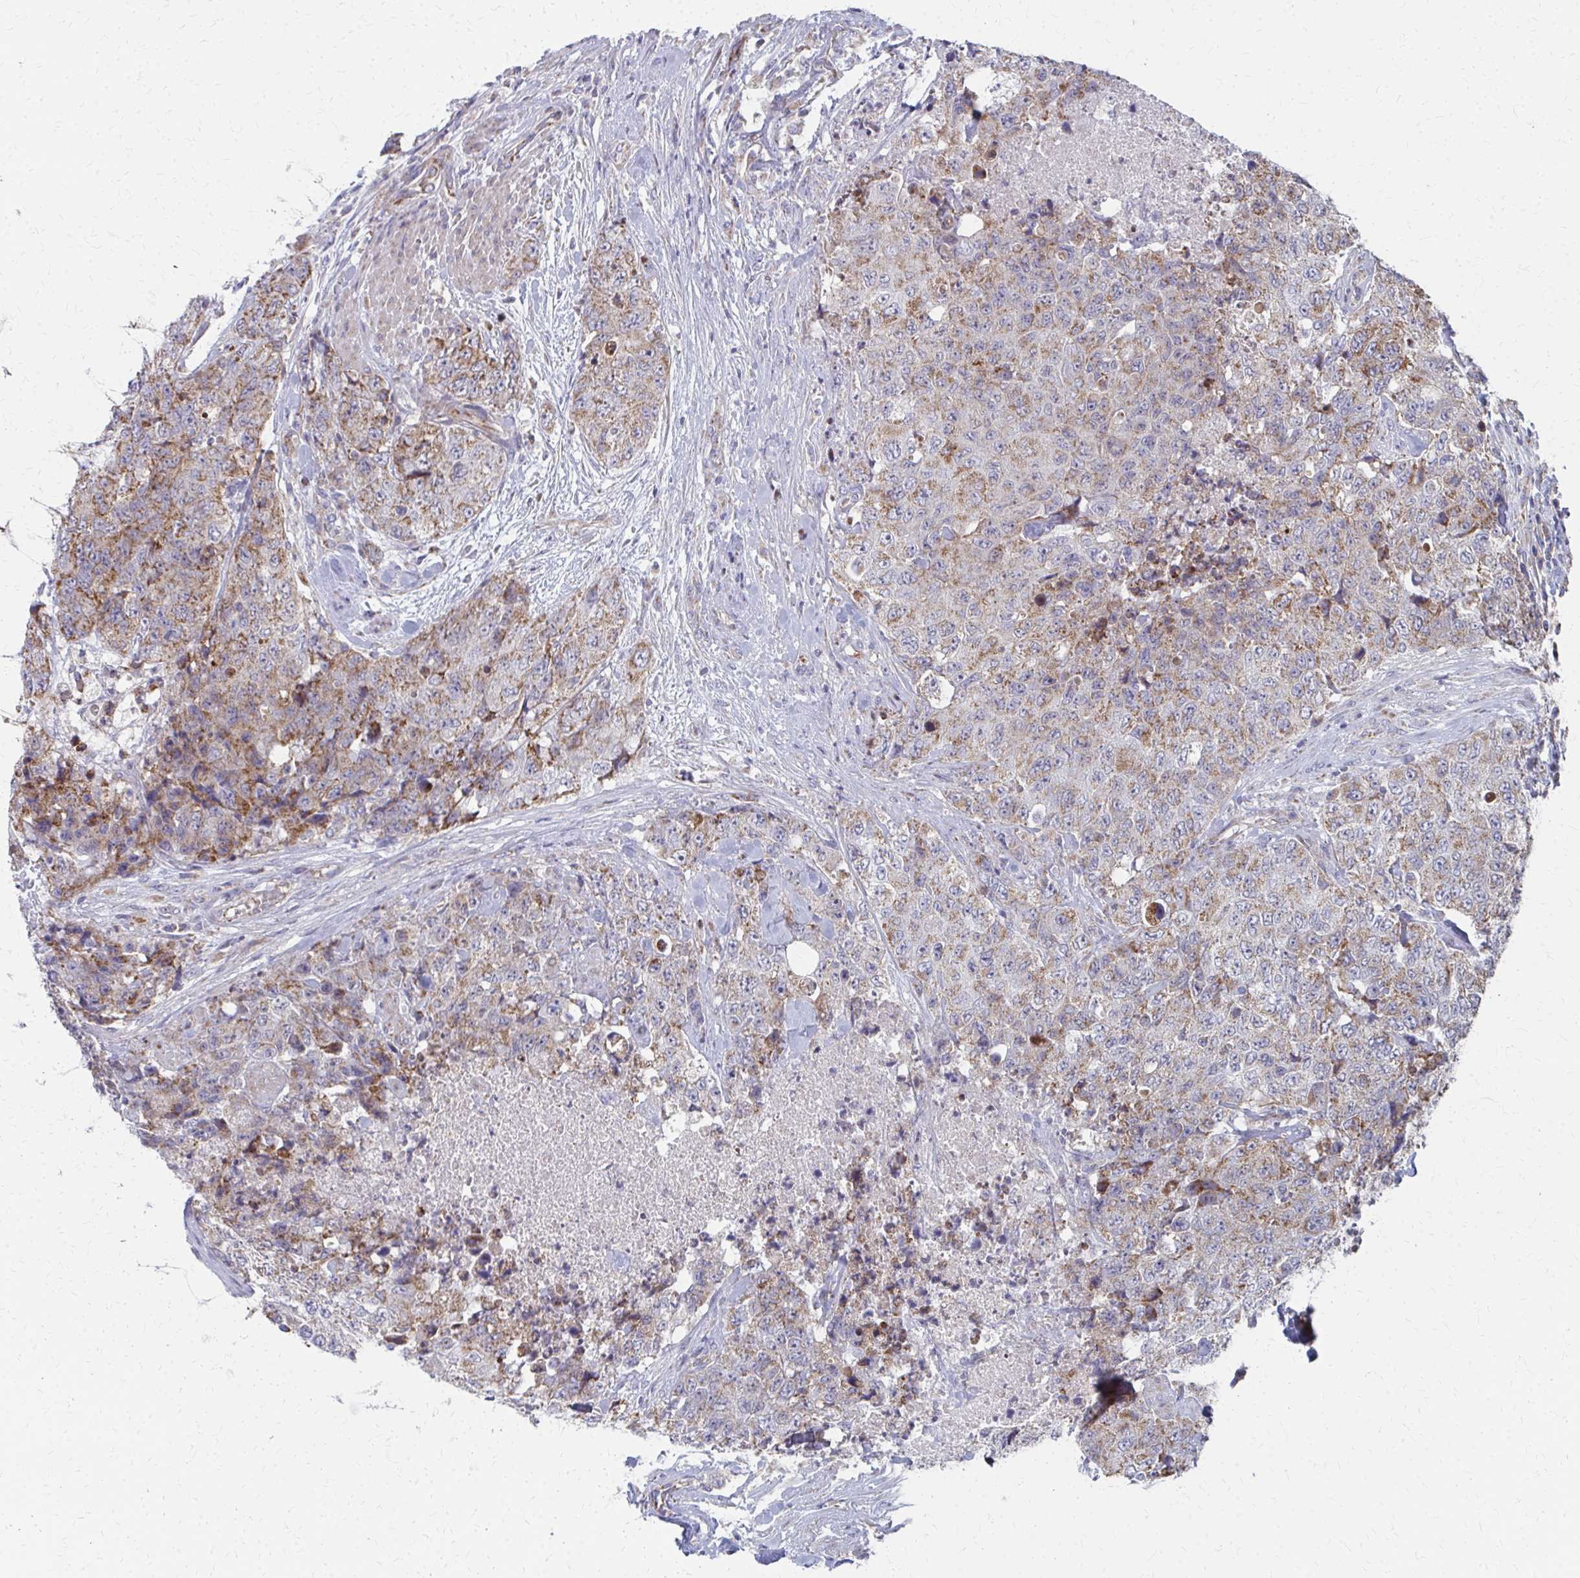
{"staining": {"intensity": "moderate", "quantity": "25%-75%", "location": "cytoplasmic/membranous"}, "tissue": "urothelial cancer", "cell_type": "Tumor cells", "image_type": "cancer", "snomed": [{"axis": "morphology", "description": "Urothelial carcinoma, High grade"}, {"axis": "topography", "description": "Urinary bladder"}], "caption": "IHC (DAB (3,3'-diaminobenzidine)) staining of urothelial carcinoma (high-grade) exhibits moderate cytoplasmic/membranous protein positivity in approximately 25%-75% of tumor cells. (Brightfield microscopy of DAB IHC at high magnification).", "gene": "FAHD1", "patient": {"sex": "female", "age": 78}}